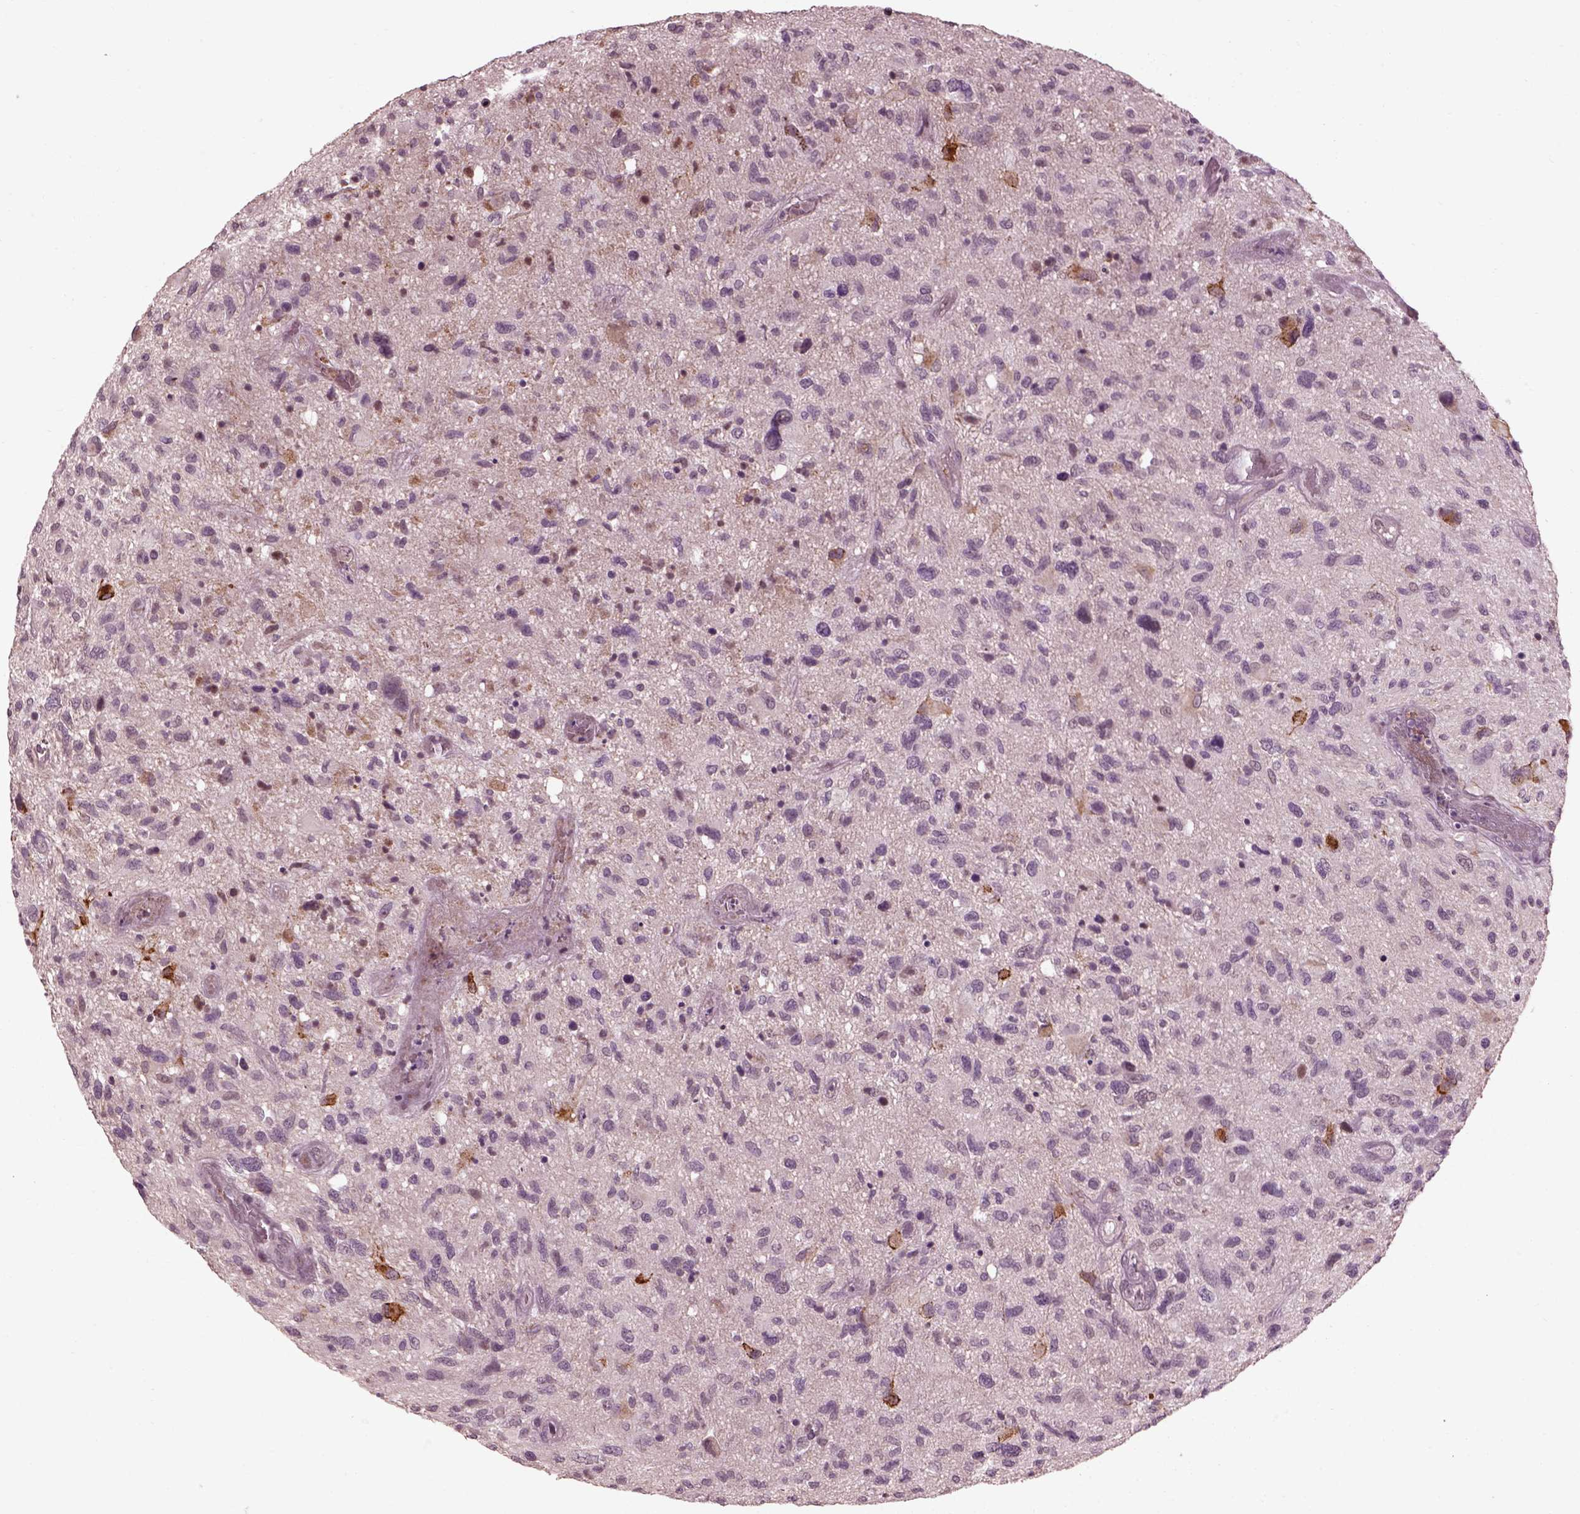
{"staining": {"intensity": "negative", "quantity": "none", "location": "none"}, "tissue": "glioma", "cell_type": "Tumor cells", "image_type": "cancer", "snomed": [{"axis": "morphology", "description": "Glioma, malignant, NOS"}, {"axis": "morphology", "description": "Glioma, malignant, High grade"}, {"axis": "topography", "description": "Brain"}], "caption": "Tumor cells are negative for brown protein staining in malignant glioma.", "gene": "EFEMP1", "patient": {"sex": "female", "age": 71}}